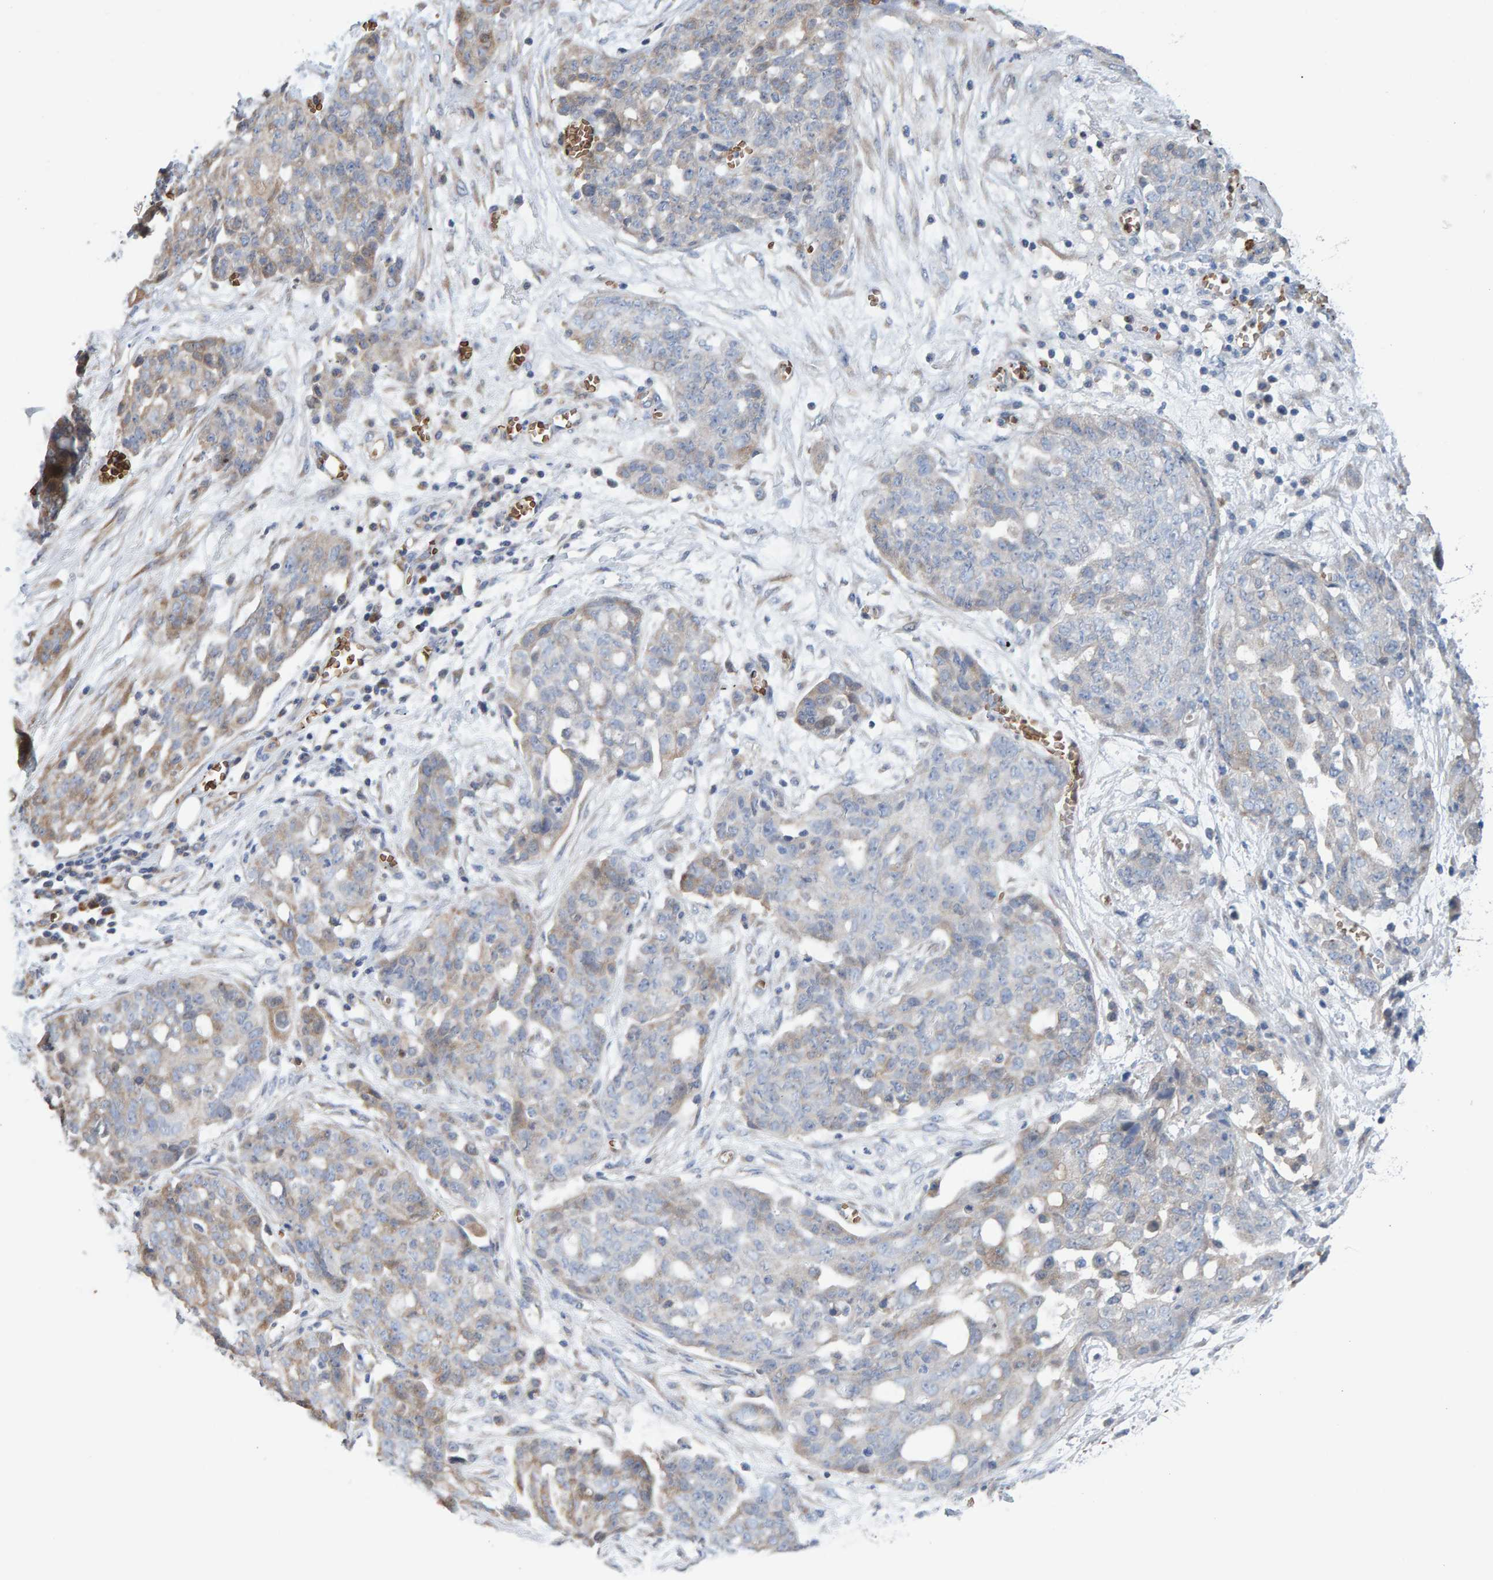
{"staining": {"intensity": "weak", "quantity": ">75%", "location": "cytoplasmic/membranous"}, "tissue": "ovarian cancer", "cell_type": "Tumor cells", "image_type": "cancer", "snomed": [{"axis": "morphology", "description": "Cystadenocarcinoma, serous, NOS"}, {"axis": "topography", "description": "Soft tissue"}, {"axis": "topography", "description": "Ovary"}], "caption": "High-power microscopy captured an immunohistochemistry (IHC) micrograph of serous cystadenocarcinoma (ovarian), revealing weak cytoplasmic/membranous staining in approximately >75% of tumor cells. (DAB IHC with brightfield microscopy, high magnification).", "gene": "VPS9D1", "patient": {"sex": "female", "age": 57}}